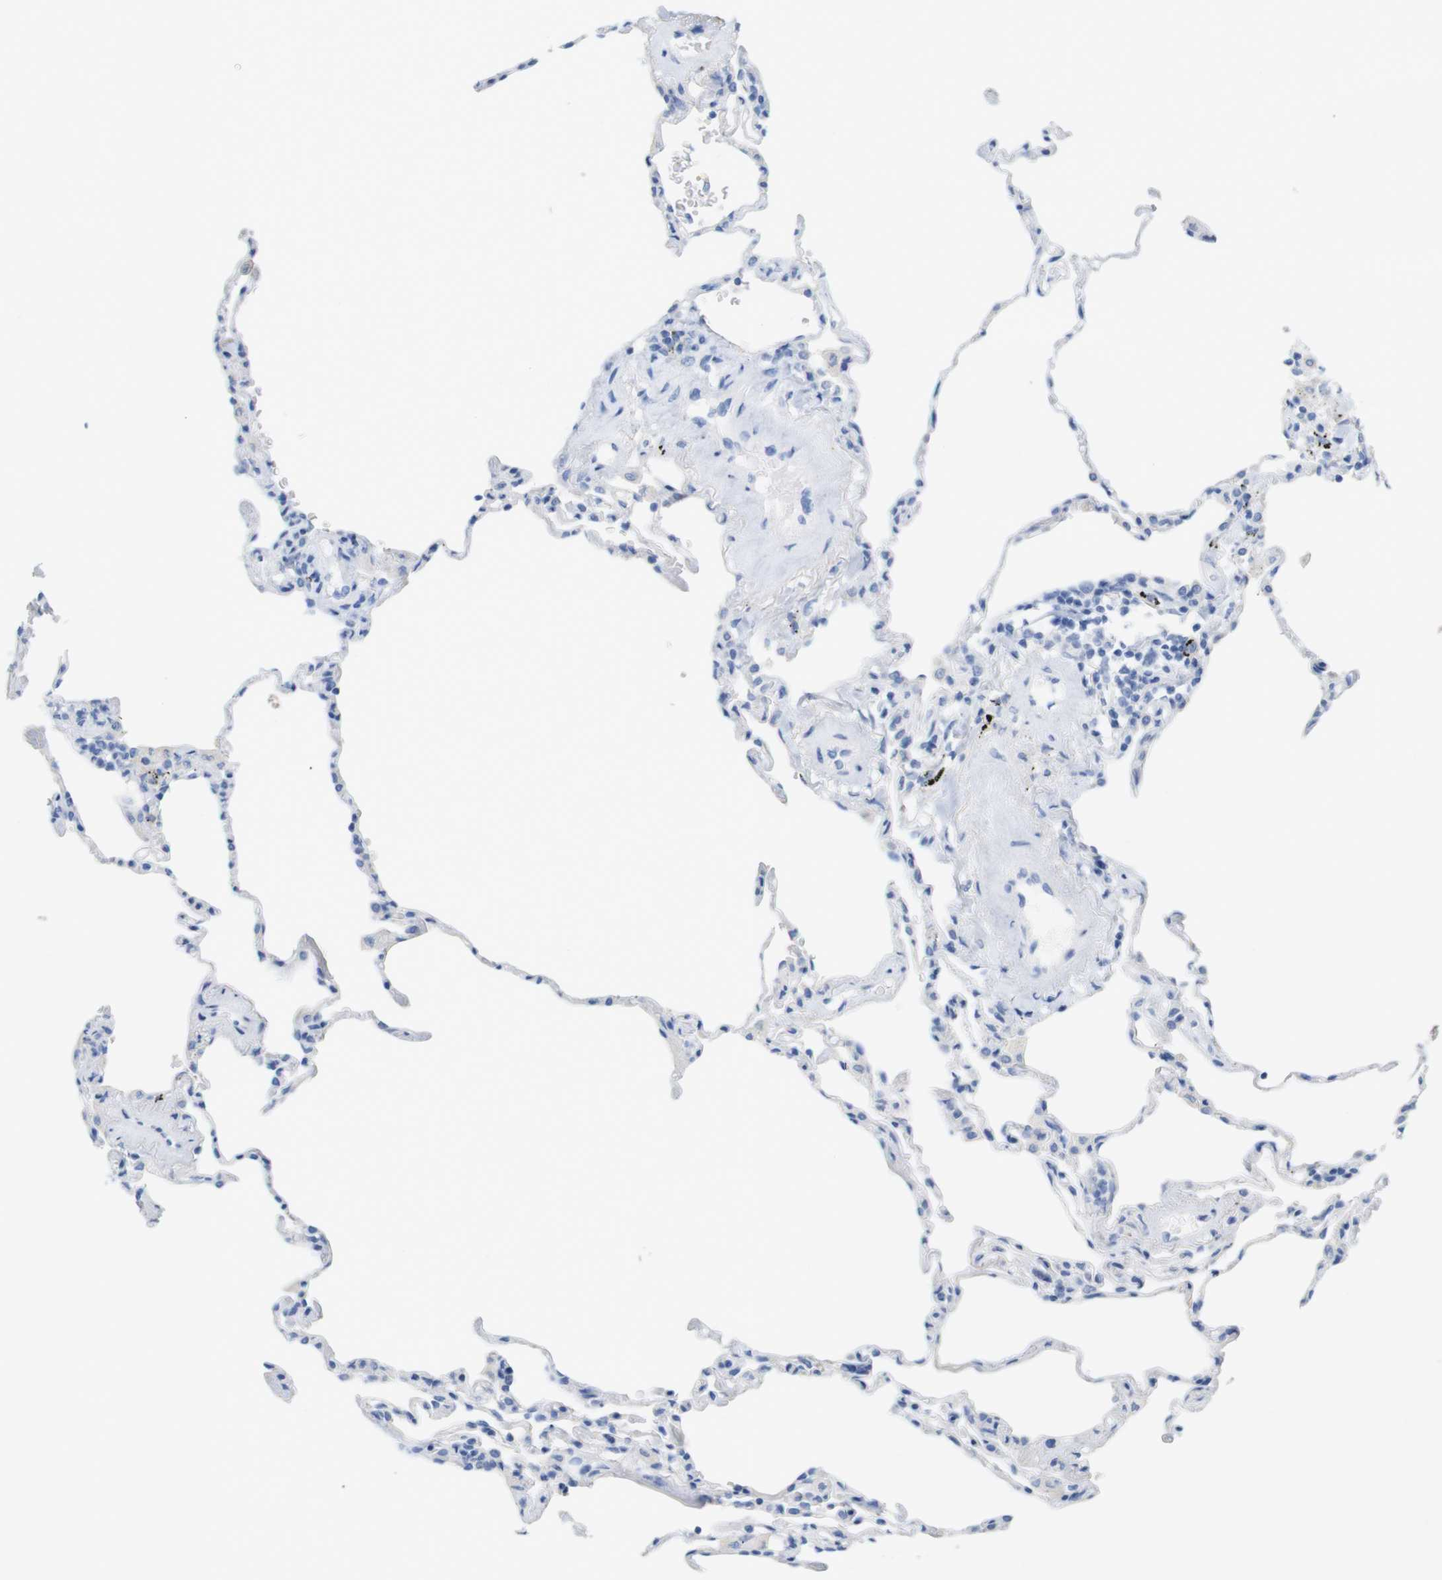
{"staining": {"intensity": "negative", "quantity": "none", "location": "none"}, "tissue": "lung", "cell_type": "Alveolar cells", "image_type": "normal", "snomed": [{"axis": "morphology", "description": "Normal tissue, NOS"}, {"axis": "topography", "description": "Lung"}], "caption": "Image shows no significant protein expression in alveolar cells of benign lung. The staining was performed using DAB to visualize the protein expression in brown, while the nuclei were stained in blue with hematoxylin (Magnification: 20x).", "gene": "LAG3", "patient": {"sex": "male", "age": 59}}